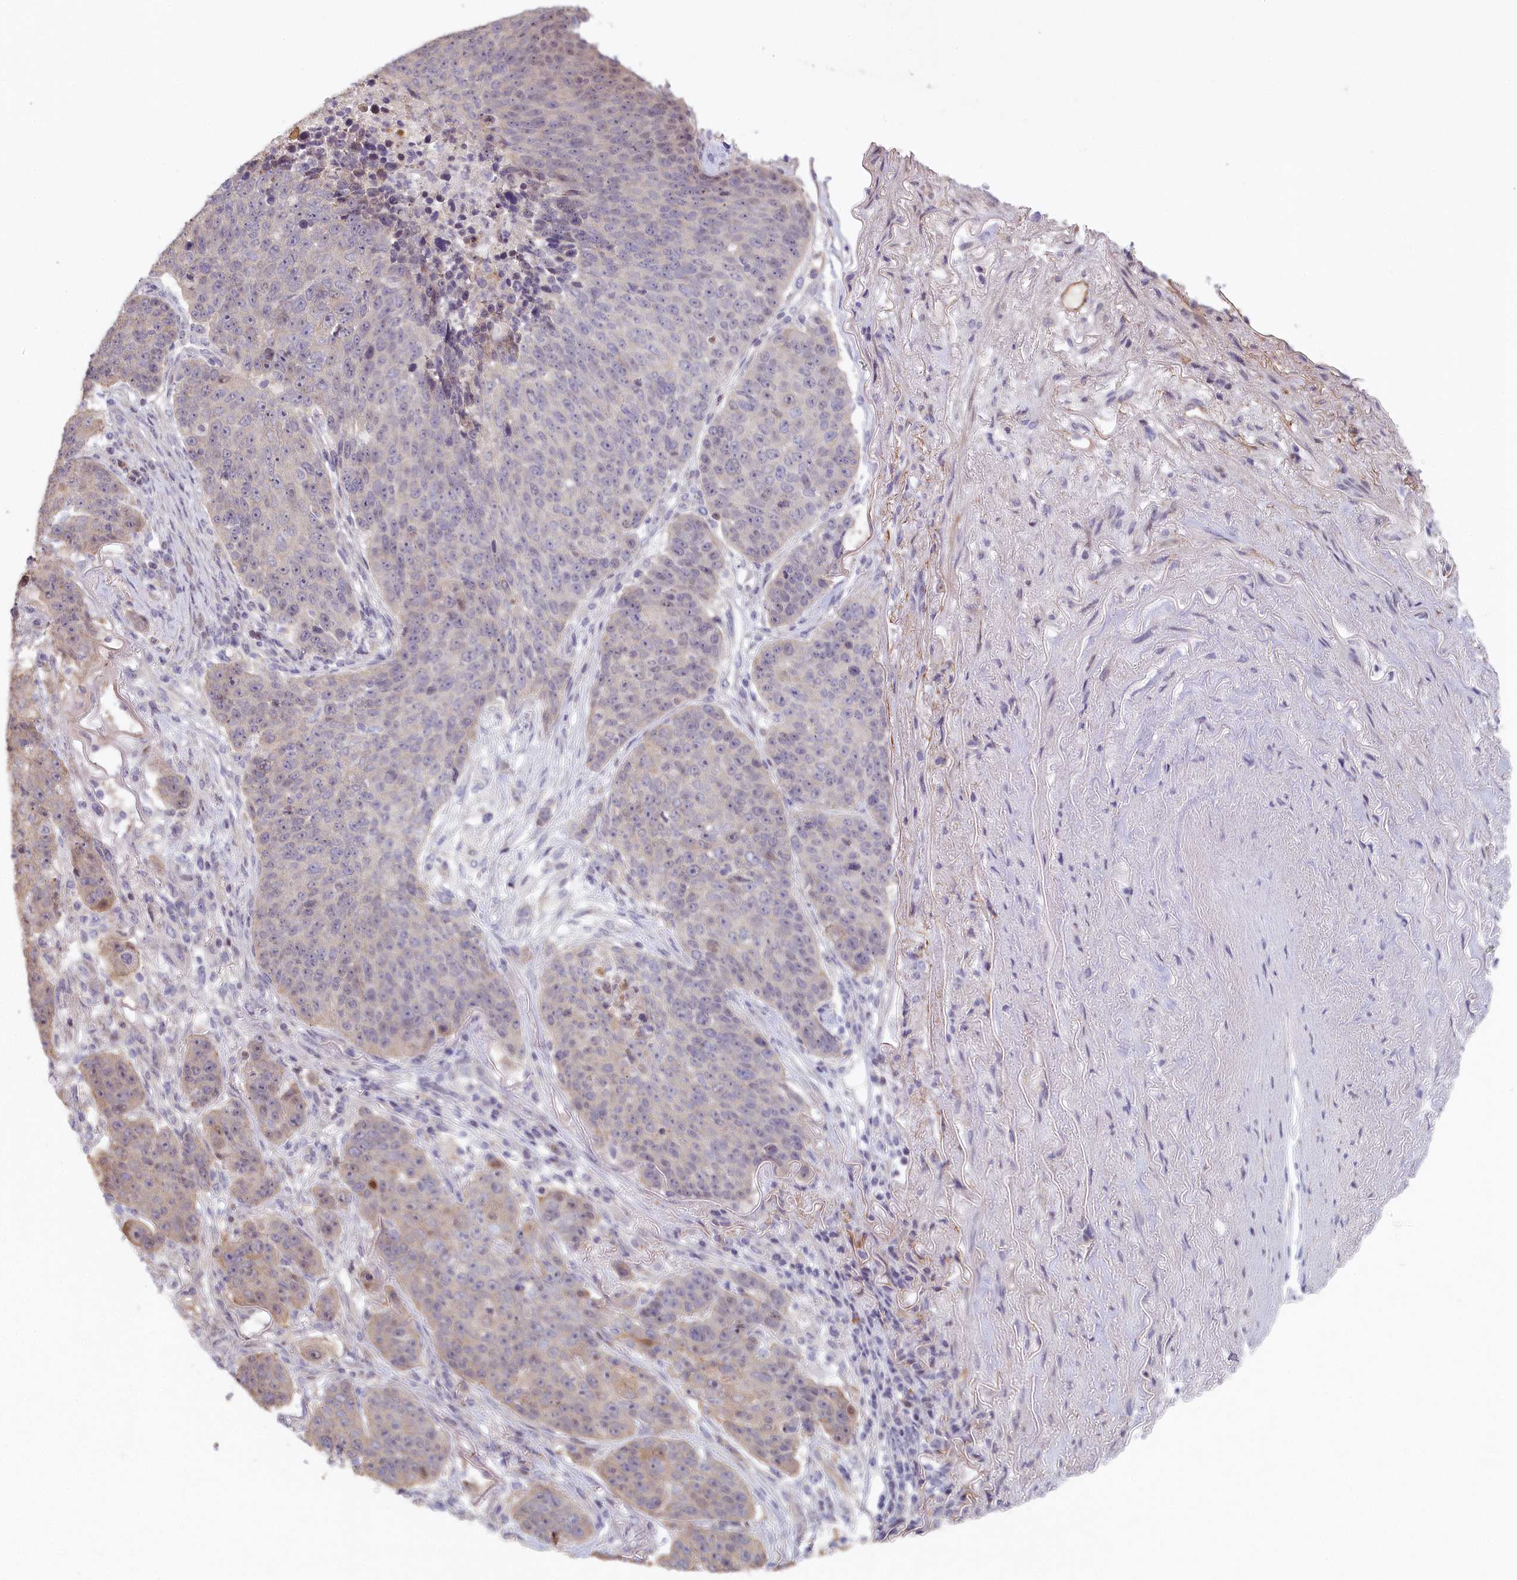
{"staining": {"intensity": "moderate", "quantity": "<25%", "location": "cytoplasmic/membranous"}, "tissue": "lung cancer", "cell_type": "Tumor cells", "image_type": "cancer", "snomed": [{"axis": "morphology", "description": "Normal tissue, NOS"}, {"axis": "morphology", "description": "Squamous cell carcinoma, NOS"}, {"axis": "topography", "description": "Lymph node"}, {"axis": "topography", "description": "Lung"}], "caption": "This is an image of immunohistochemistry (IHC) staining of lung cancer (squamous cell carcinoma), which shows moderate positivity in the cytoplasmic/membranous of tumor cells.", "gene": "INTS4", "patient": {"sex": "male", "age": 66}}